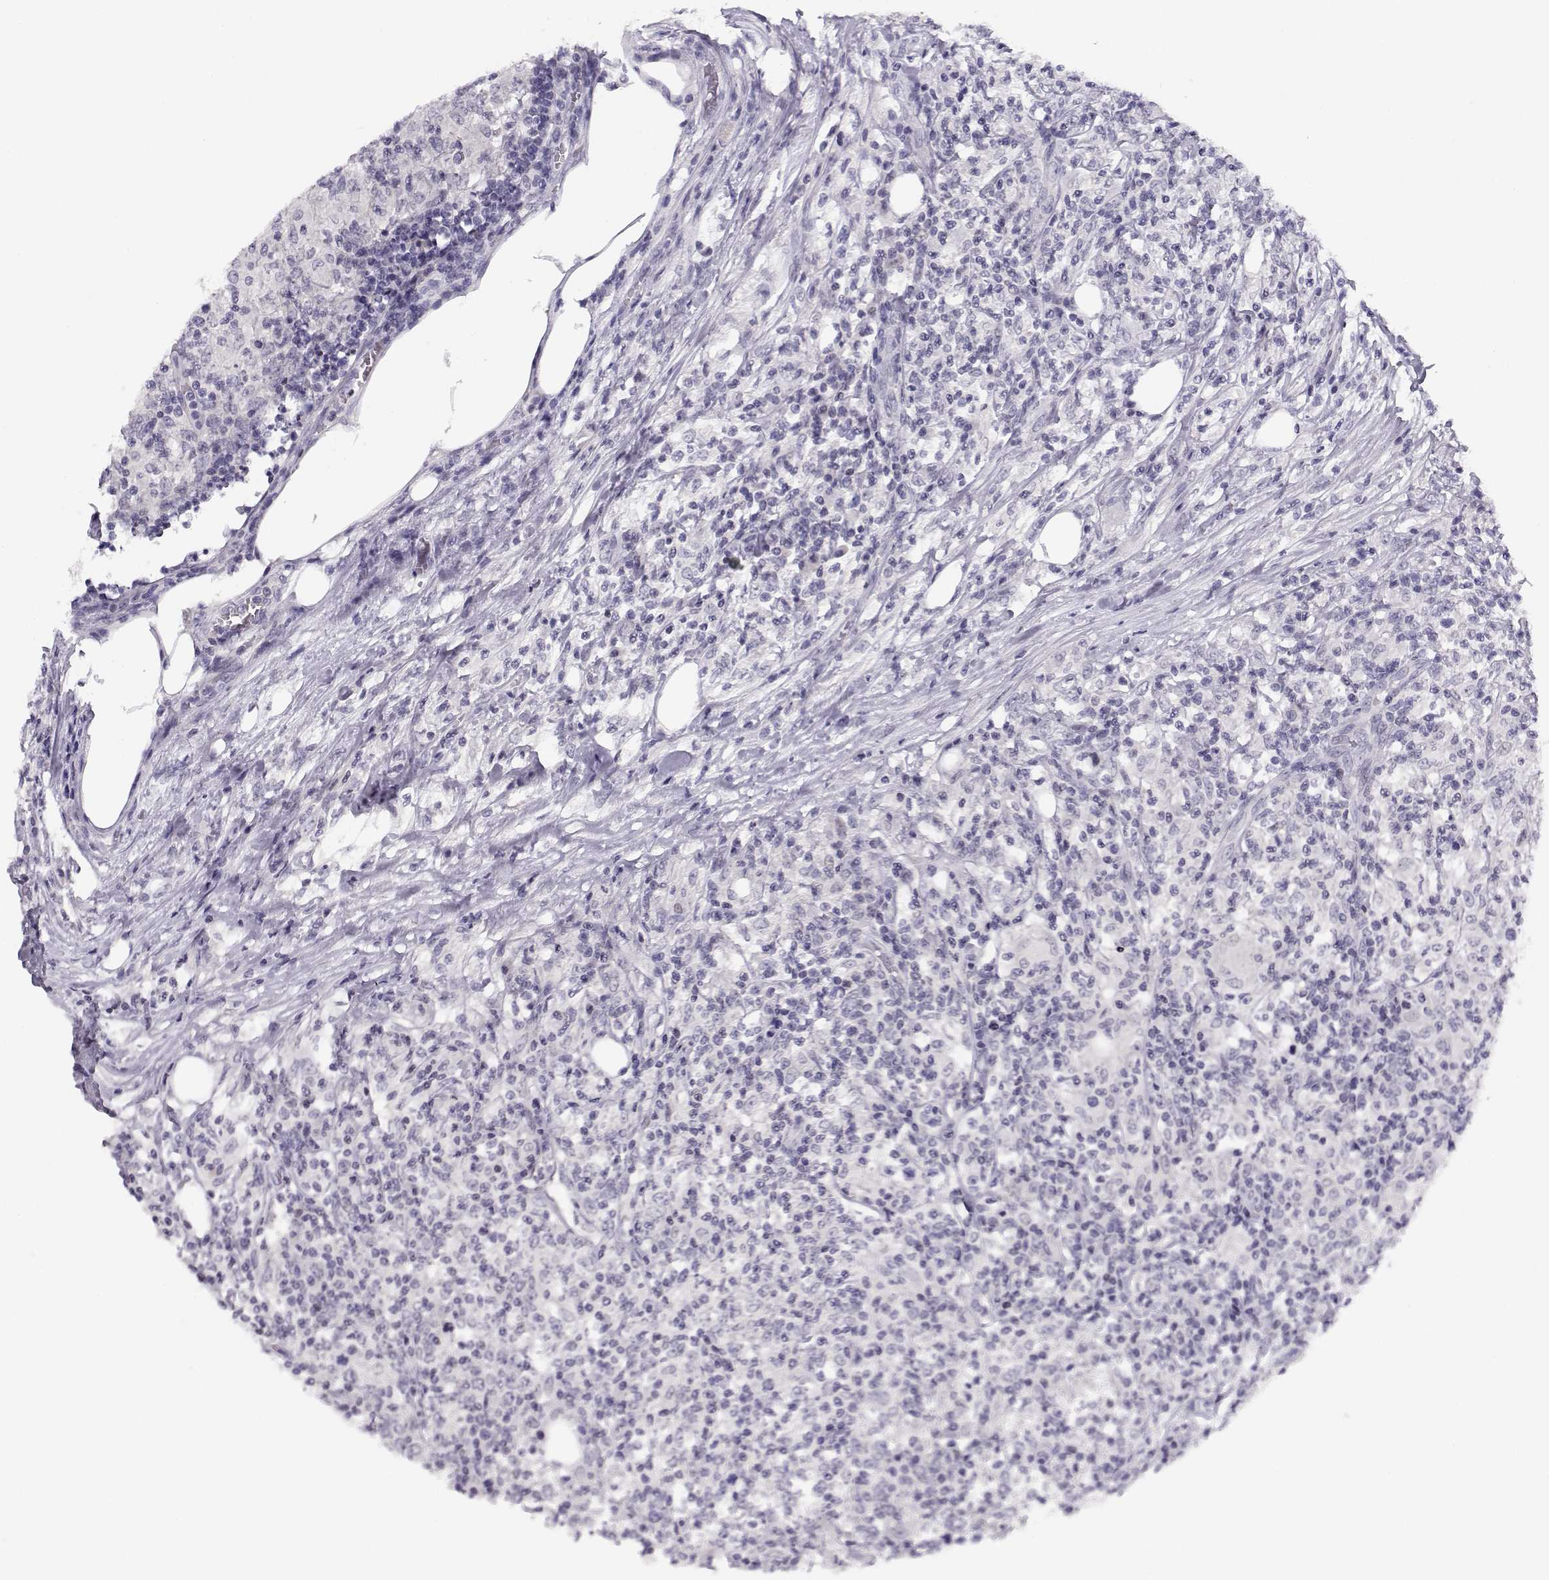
{"staining": {"intensity": "negative", "quantity": "none", "location": "none"}, "tissue": "lymphoma", "cell_type": "Tumor cells", "image_type": "cancer", "snomed": [{"axis": "morphology", "description": "Malignant lymphoma, non-Hodgkin's type, High grade"}, {"axis": "topography", "description": "Lymph node"}], "caption": "This is an immunohistochemistry micrograph of malignant lymphoma, non-Hodgkin's type (high-grade). There is no expression in tumor cells.", "gene": "CRX", "patient": {"sex": "female", "age": 84}}